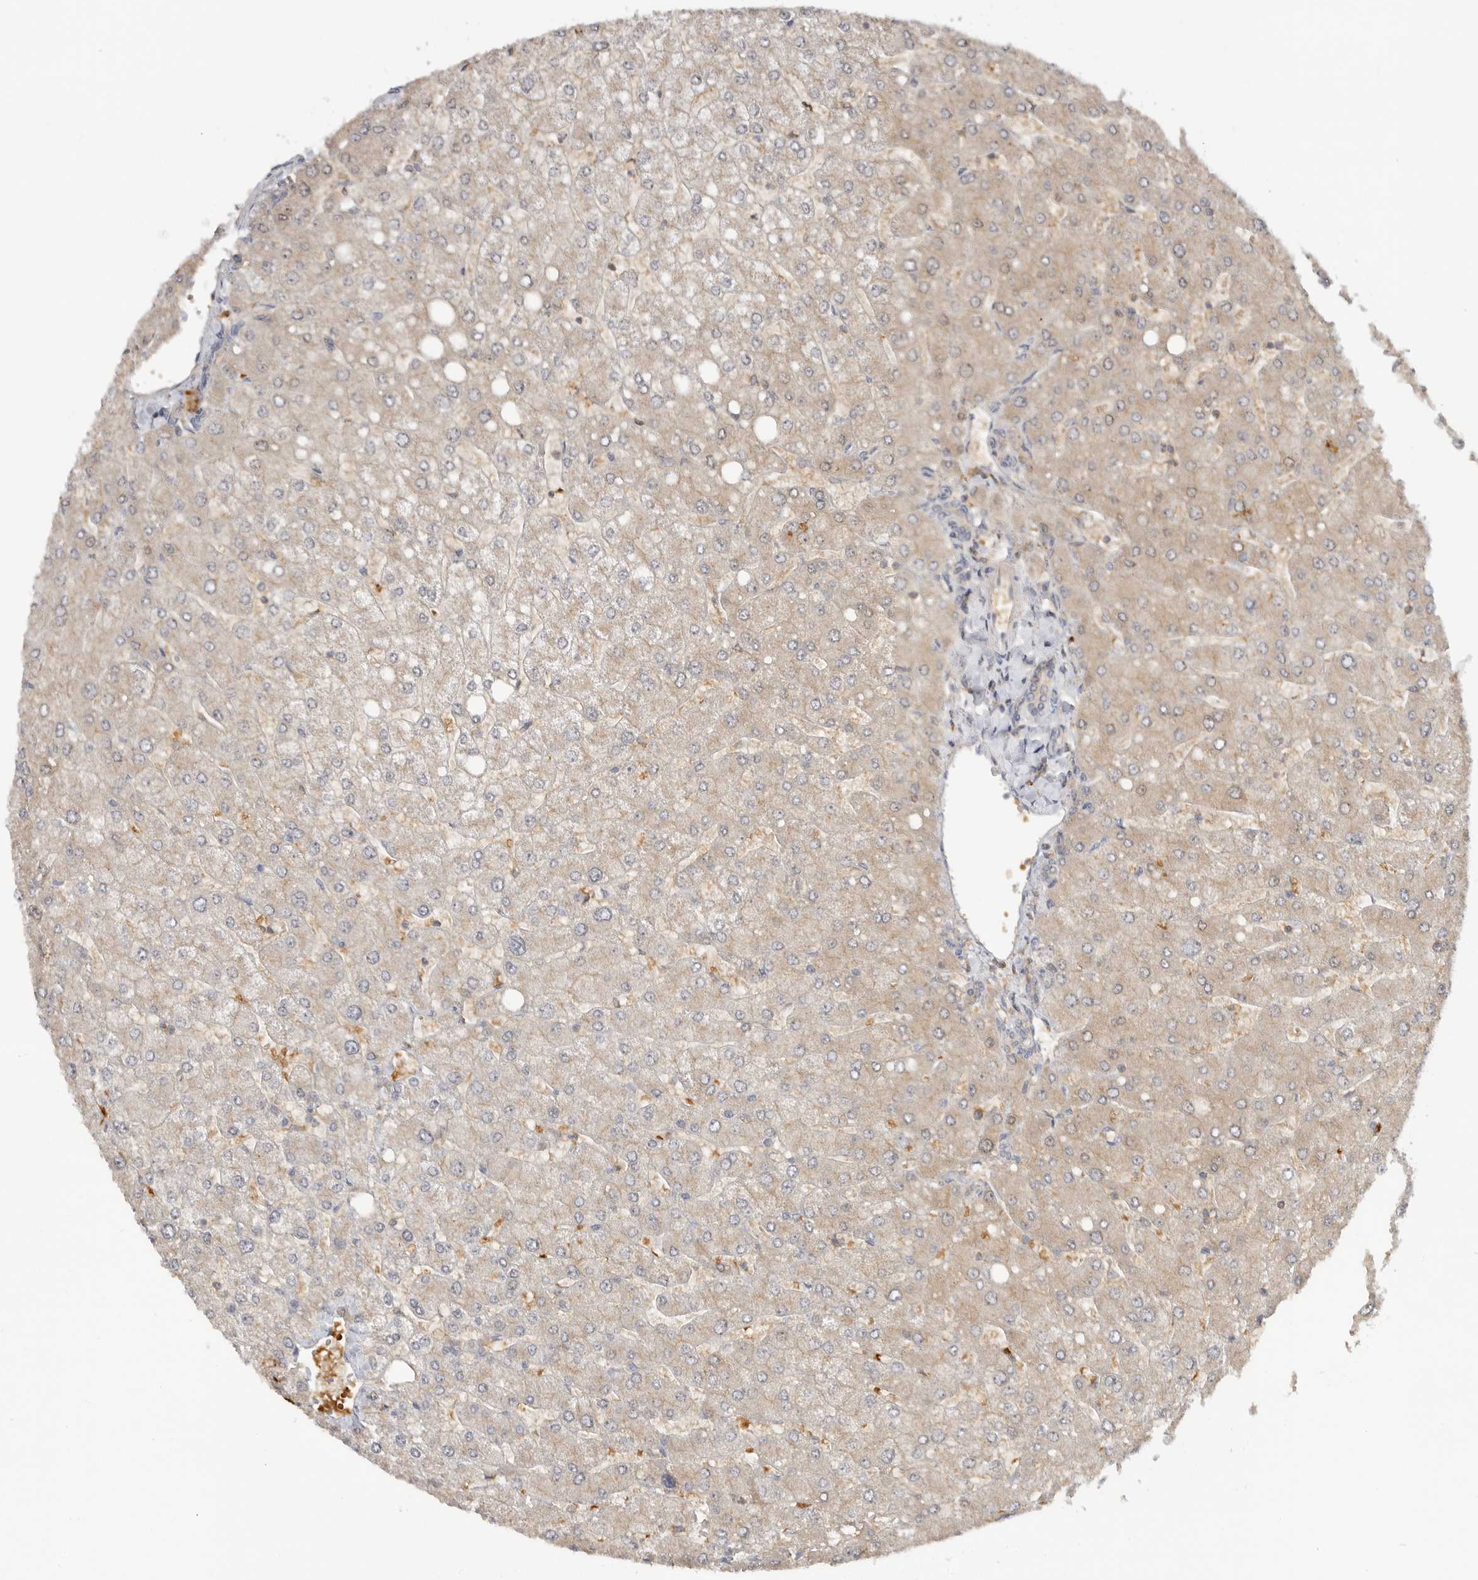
{"staining": {"intensity": "weak", "quantity": "25%-75%", "location": "cytoplasmic/membranous"}, "tissue": "liver", "cell_type": "Cholangiocytes", "image_type": "normal", "snomed": [{"axis": "morphology", "description": "Normal tissue, NOS"}, {"axis": "topography", "description": "Liver"}], "caption": "Cholangiocytes exhibit low levels of weak cytoplasmic/membranous staining in about 25%-75% of cells in normal human liver.", "gene": "CLDN12", "patient": {"sex": "male", "age": 55}}